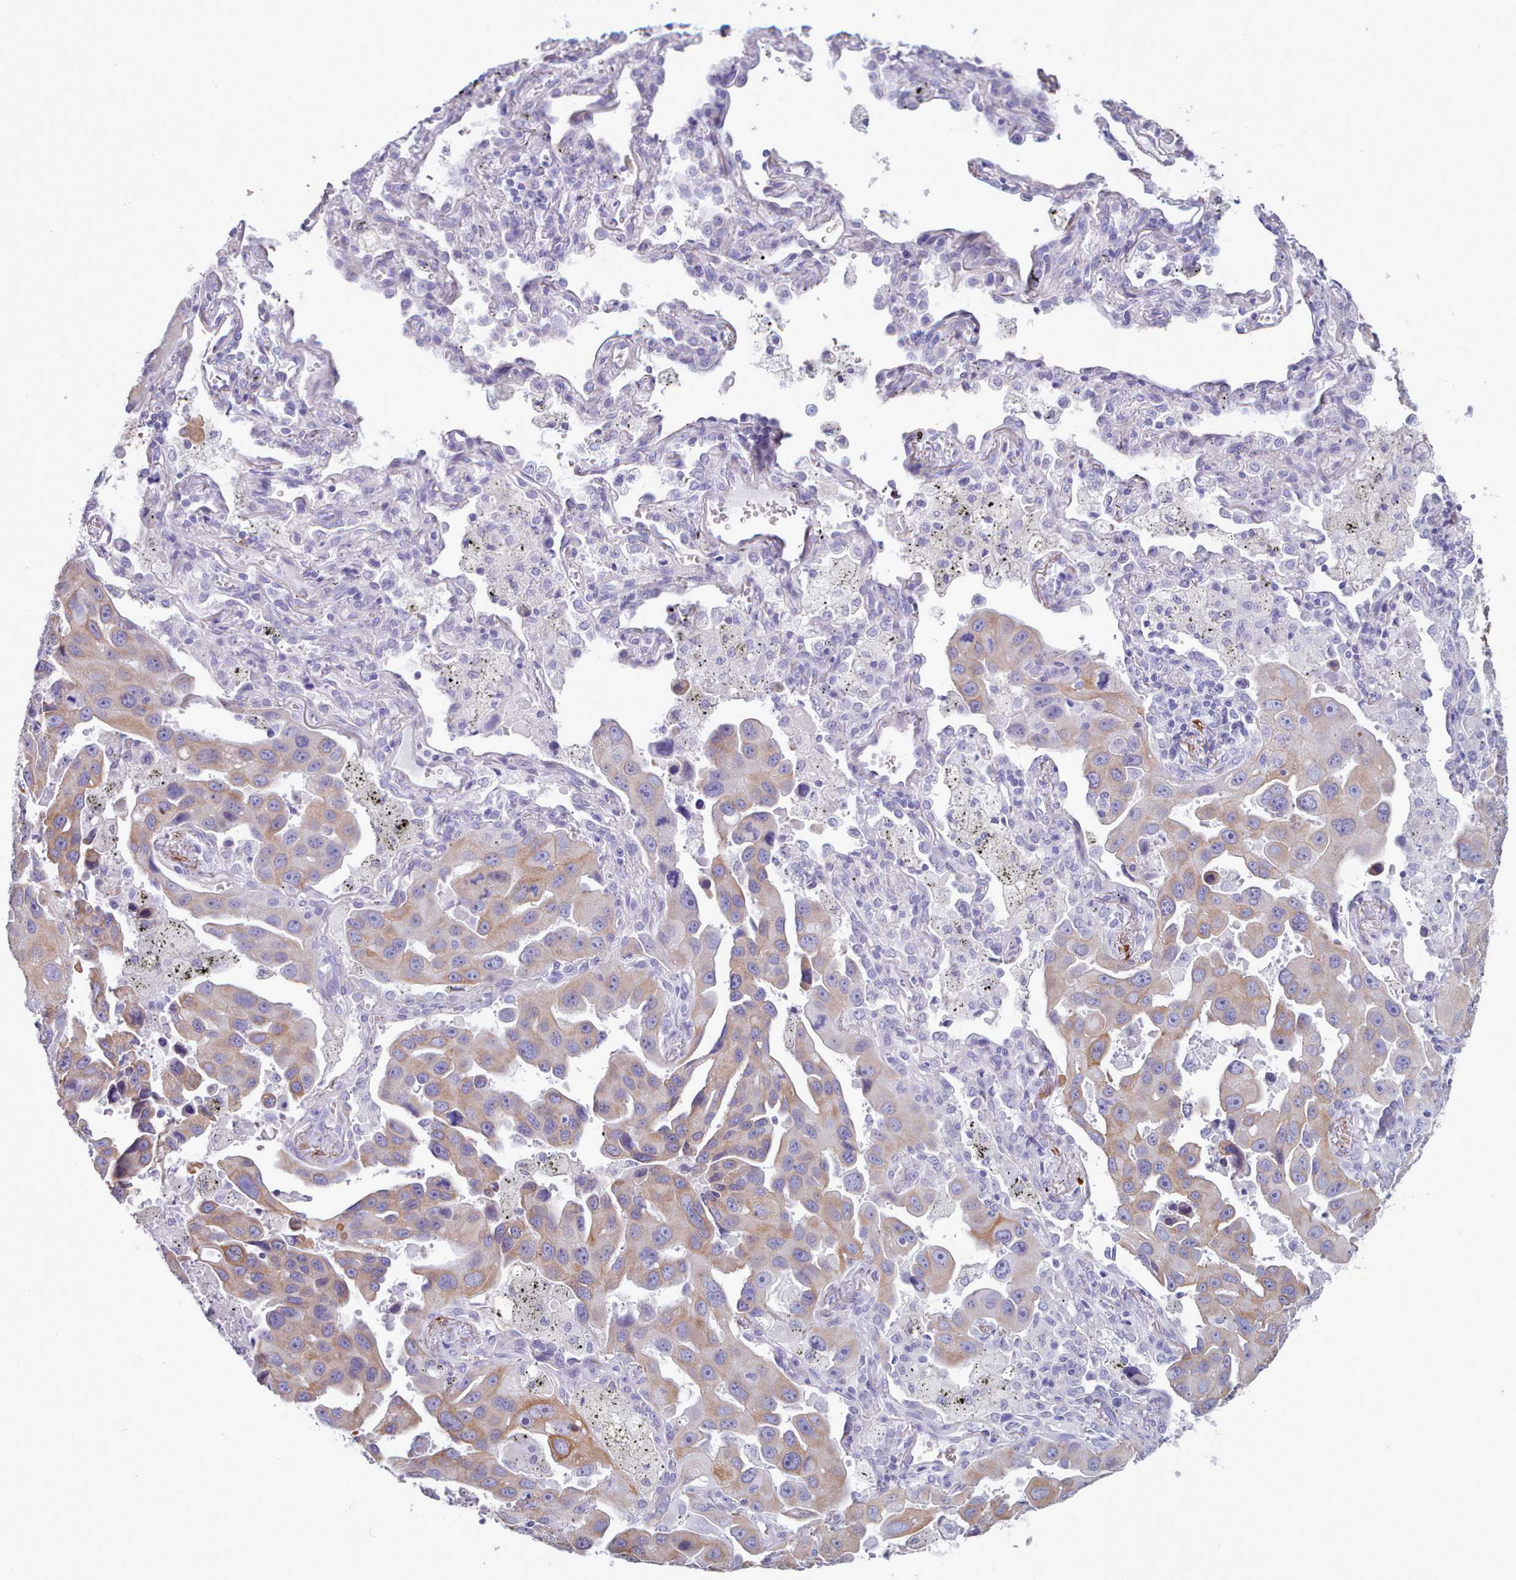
{"staining": {"intensity": "moderate", "quantity": "25%-75%", "location": "cytoplasmic/membranous"}, "tissue": "lung cancer", "cell_type": "Tumor cells", "image_type": "cancer", "snomed": [{"axis": "morphology", "description": "Adenocarcinoma, NOS"}, {"axis": "topography", "description": "Lung"}], "caption": "A high-resolution image shows IHC staining of lung adenocarcinoma, which displays moderate cytoplasmic/membranous positivity in approximately 25%-75% of tumor cells.", "gene": "FPGS", "patient": {"sex": "male", "age": 66}}